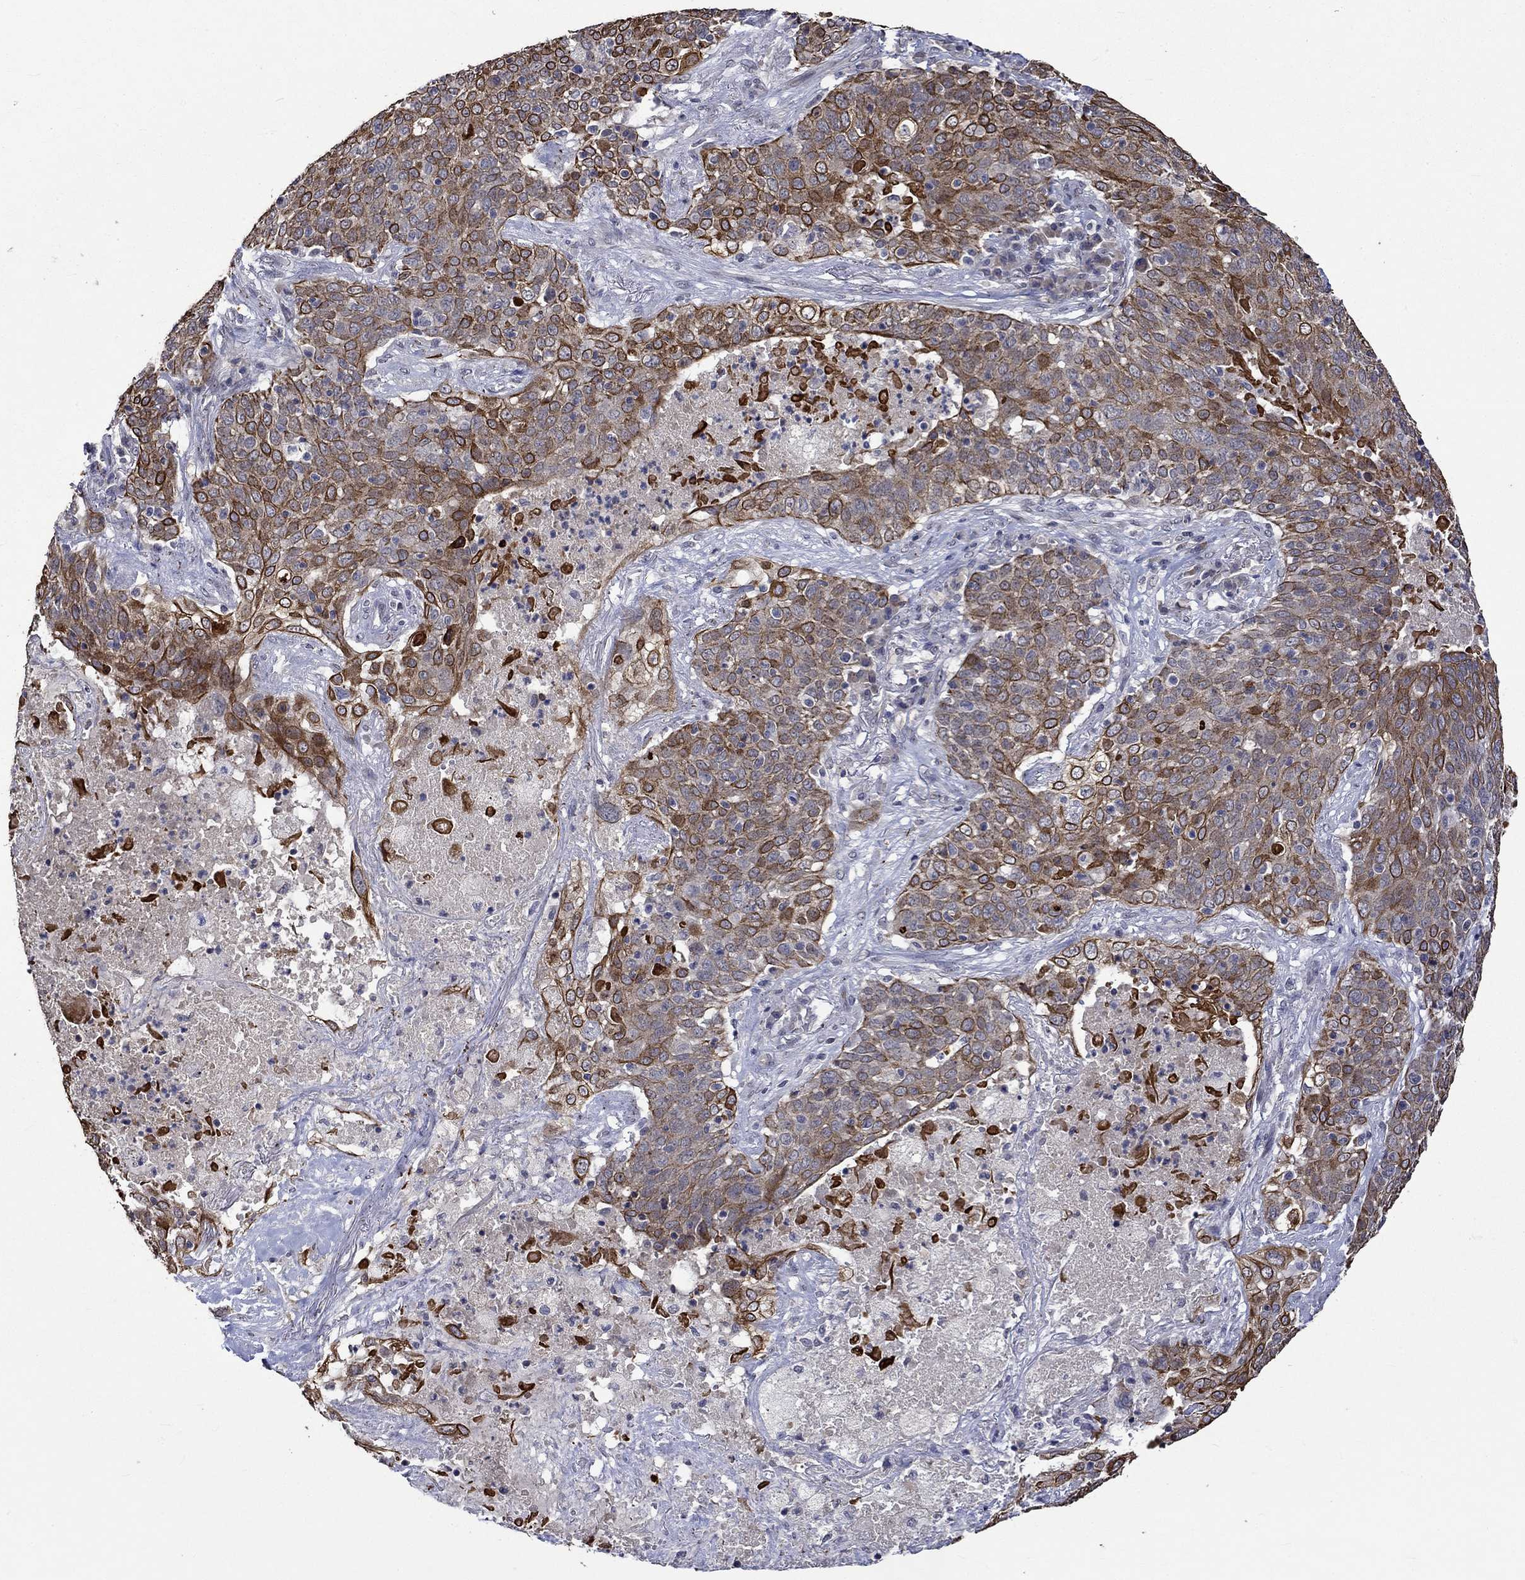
{"staining": {"intensity": "strong", "quantity": "25%-75%", "location": "cytoplasmic/membranous"}, "tissue": "lung cancer", "cell_type": "Tumor cells", "image_type": "cancer", "snomed": [{"axis": "morphology", "description": "Squamous cell carcinoma, NOS"}, {"axis": "topography", "description": "Lung"}], "caption": "Lung squamous cell carcinoma was stained to show a protein in brown. There is high levels of strong cytoplasmic/membranous positivity in about 25%-75% of tumor cells.", "gene": "DDX3Y", "patient": {"sex": "male", "age": 82}}